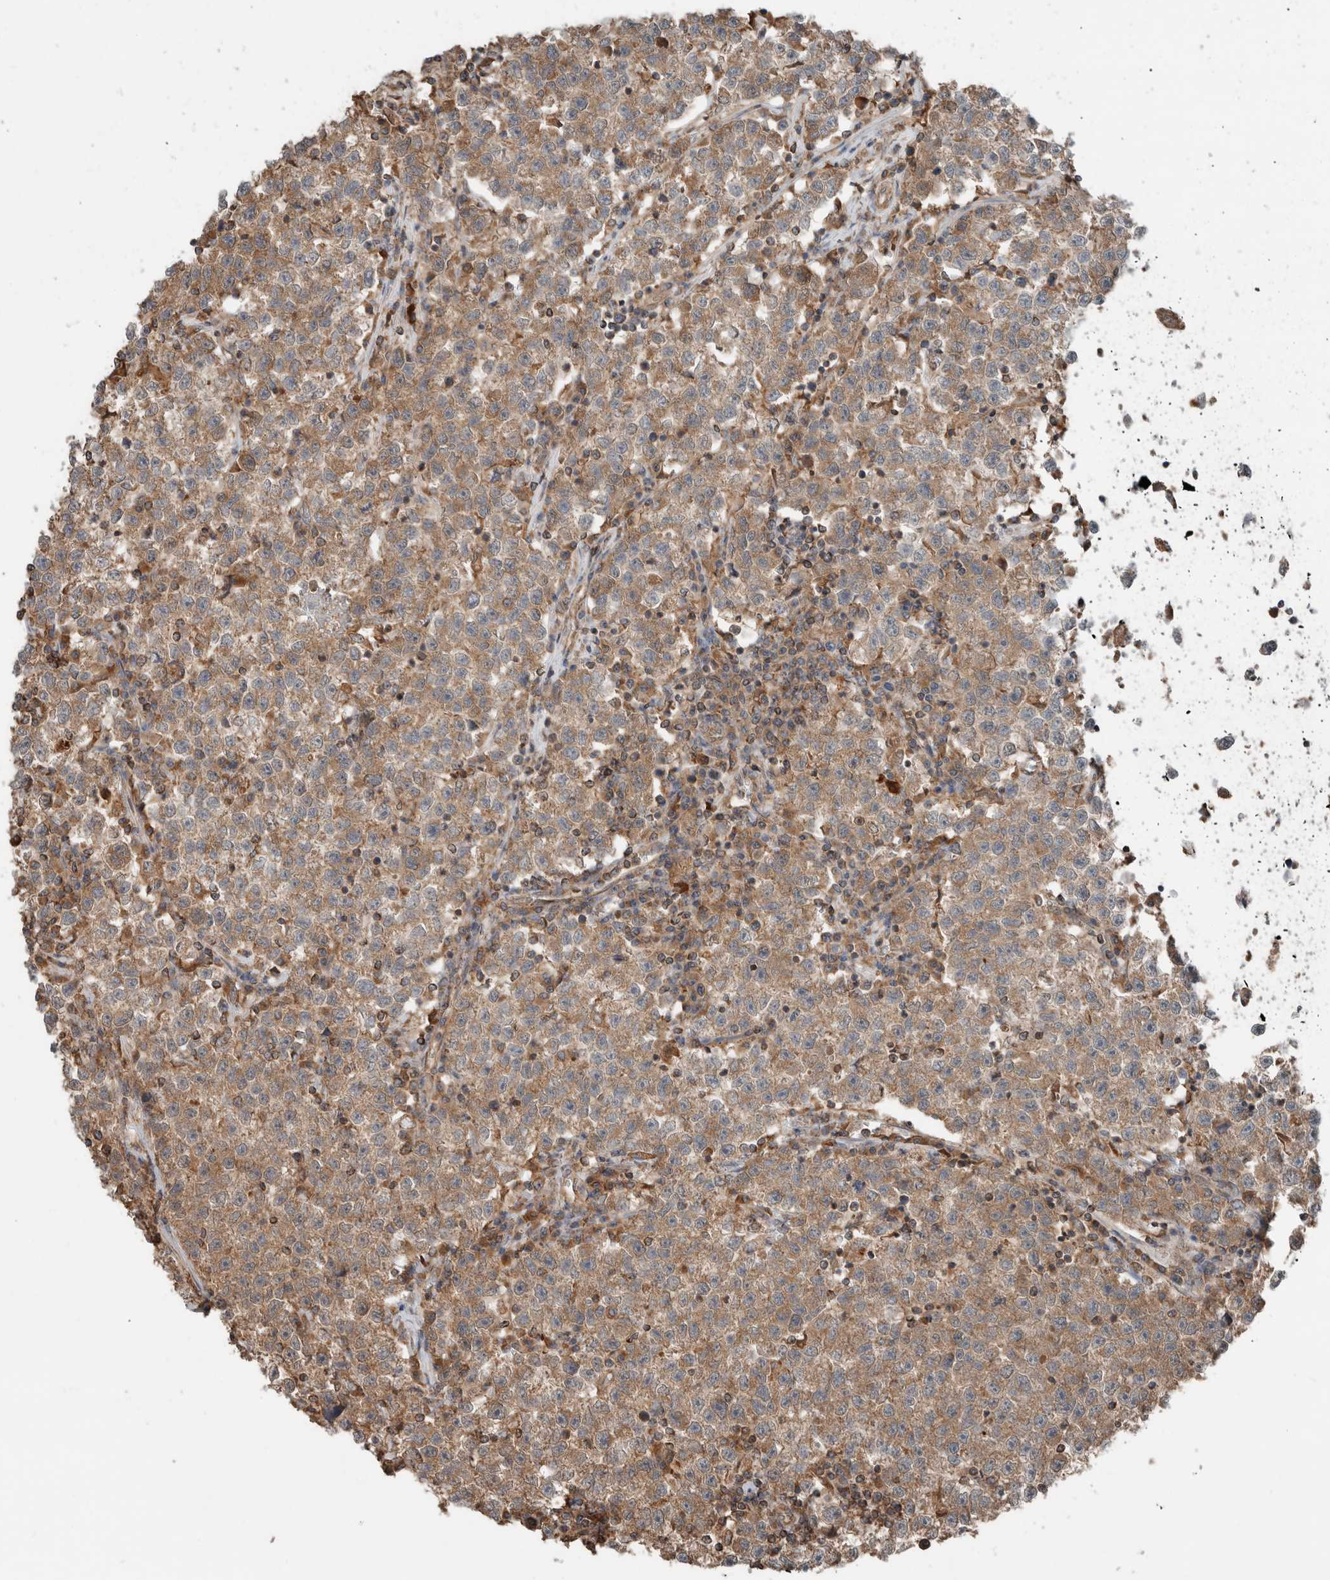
{"staining": {"intensity": "moderate", "quantity": ">75%", "location": "cytoplasmic/membranous"}, "tissue": "testis cancer", "cell_type": "Tumor cells", "image_type": "cancer", "snomed": [{"axis": "morphology", "description": "Seminoma, NOS"}, {"axis": "topography", "description": "Testis"}], "caption": "Moderate cytoplasmic/membranous staining for a protein is appreciated in approximately >75% of tumor cells of testis cancer using immunohistochemistry.", "gene": "KLK14", "patient": {"sex": "male", "age": 22}}